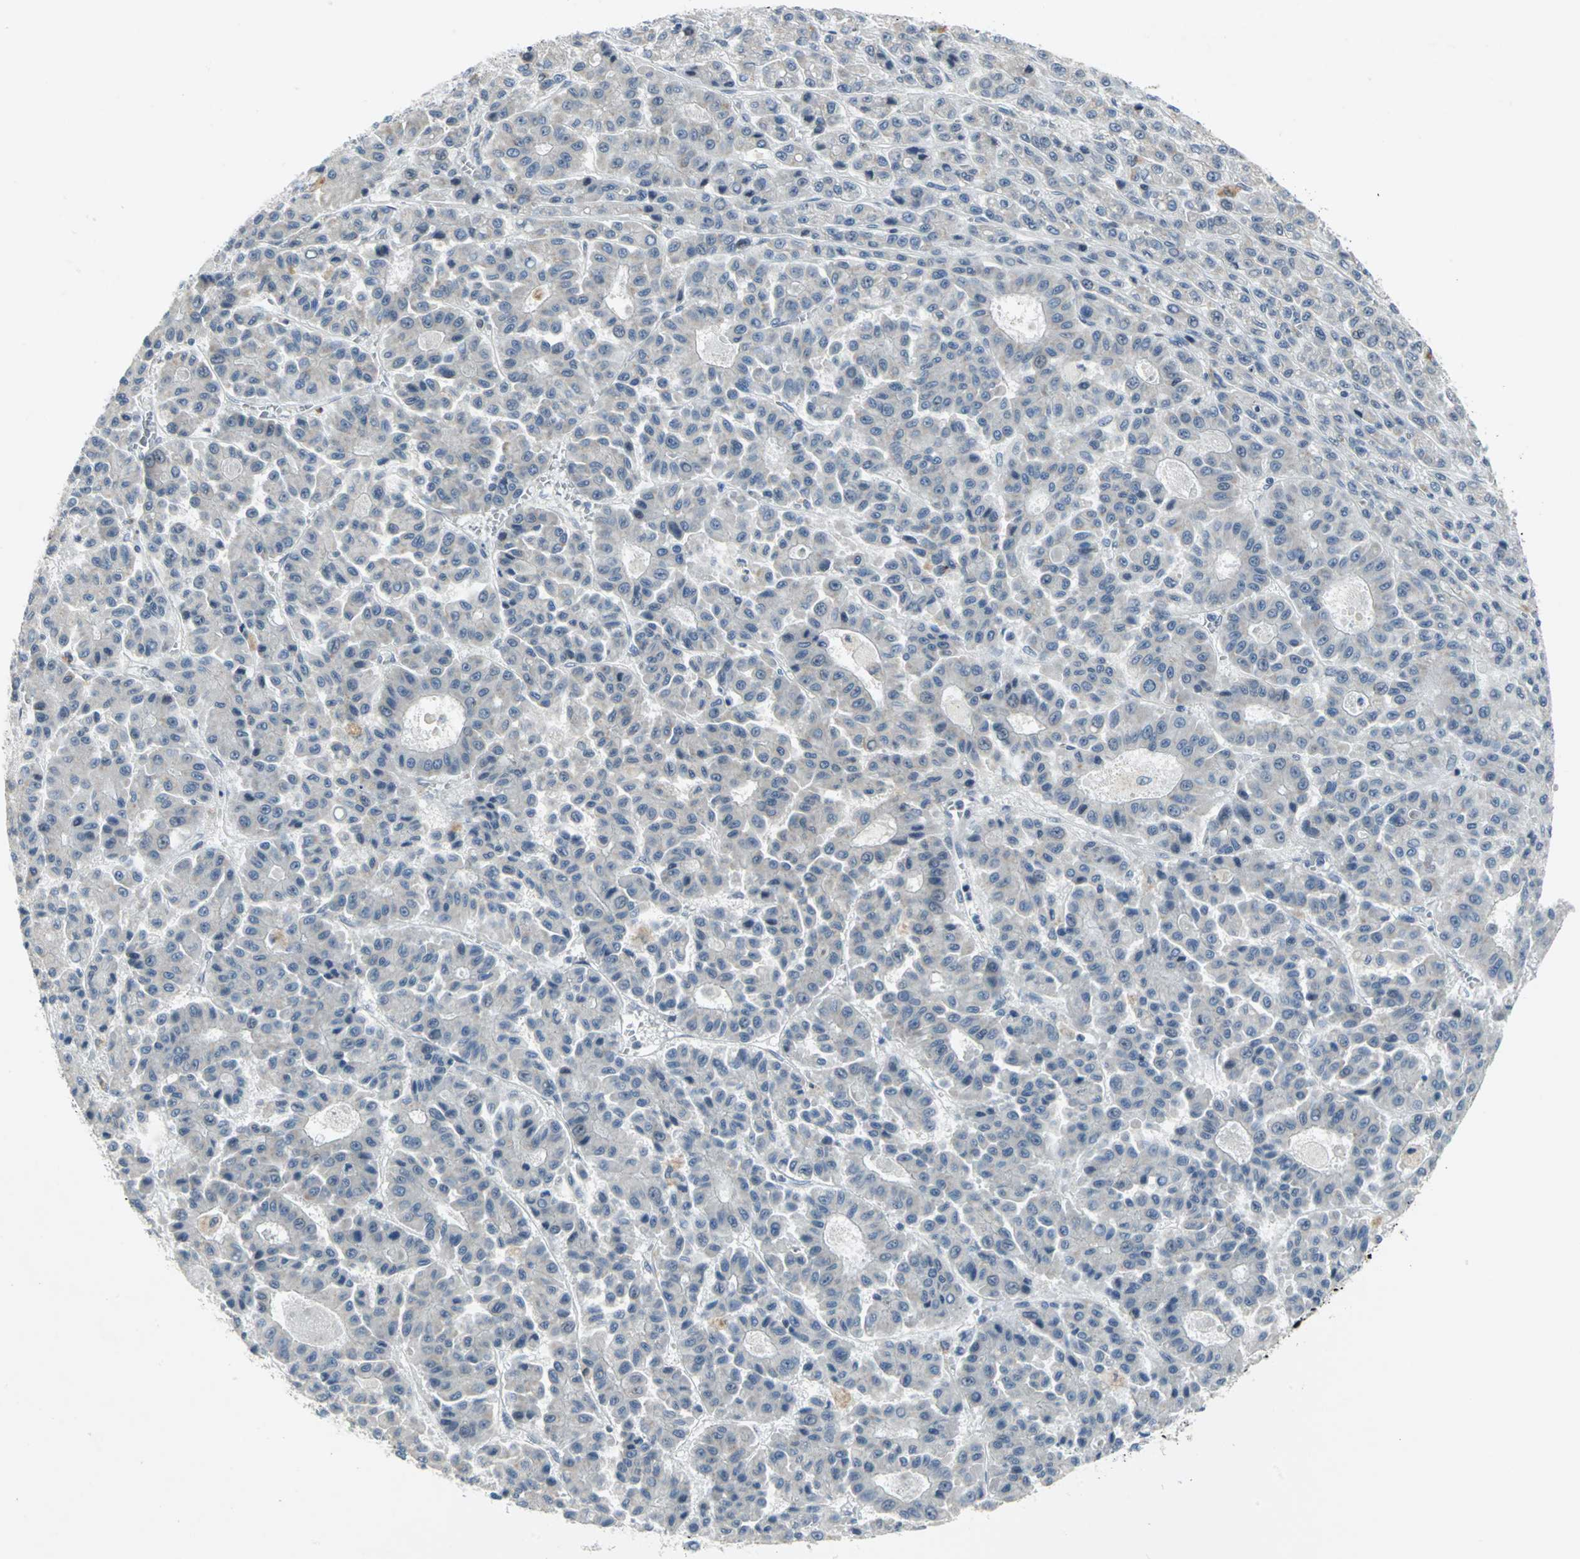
{"staining": {"intensity": "moderate", "quantity": "25%-75%", "location": "nuclear"}, "tissue": "liver cancer", "cell_type": "Tumor cells", "image_type": "cancer", "snomed": [{"axis": "morphology", "description": "Carcinoma, Hepatocellular, NOS"}, {"axis": "topography", "description": "Liver"}], "caption": "A high-resolution micrograph shows immunohistochemistry (IHC) staining of hepatocellular carcinoma (liver), which reveals moderate nuclear positivity in about 25%-75% of tumor cells.", "gene": "MYBBP1A", "patient": {"sex": "male", "age": 70}}